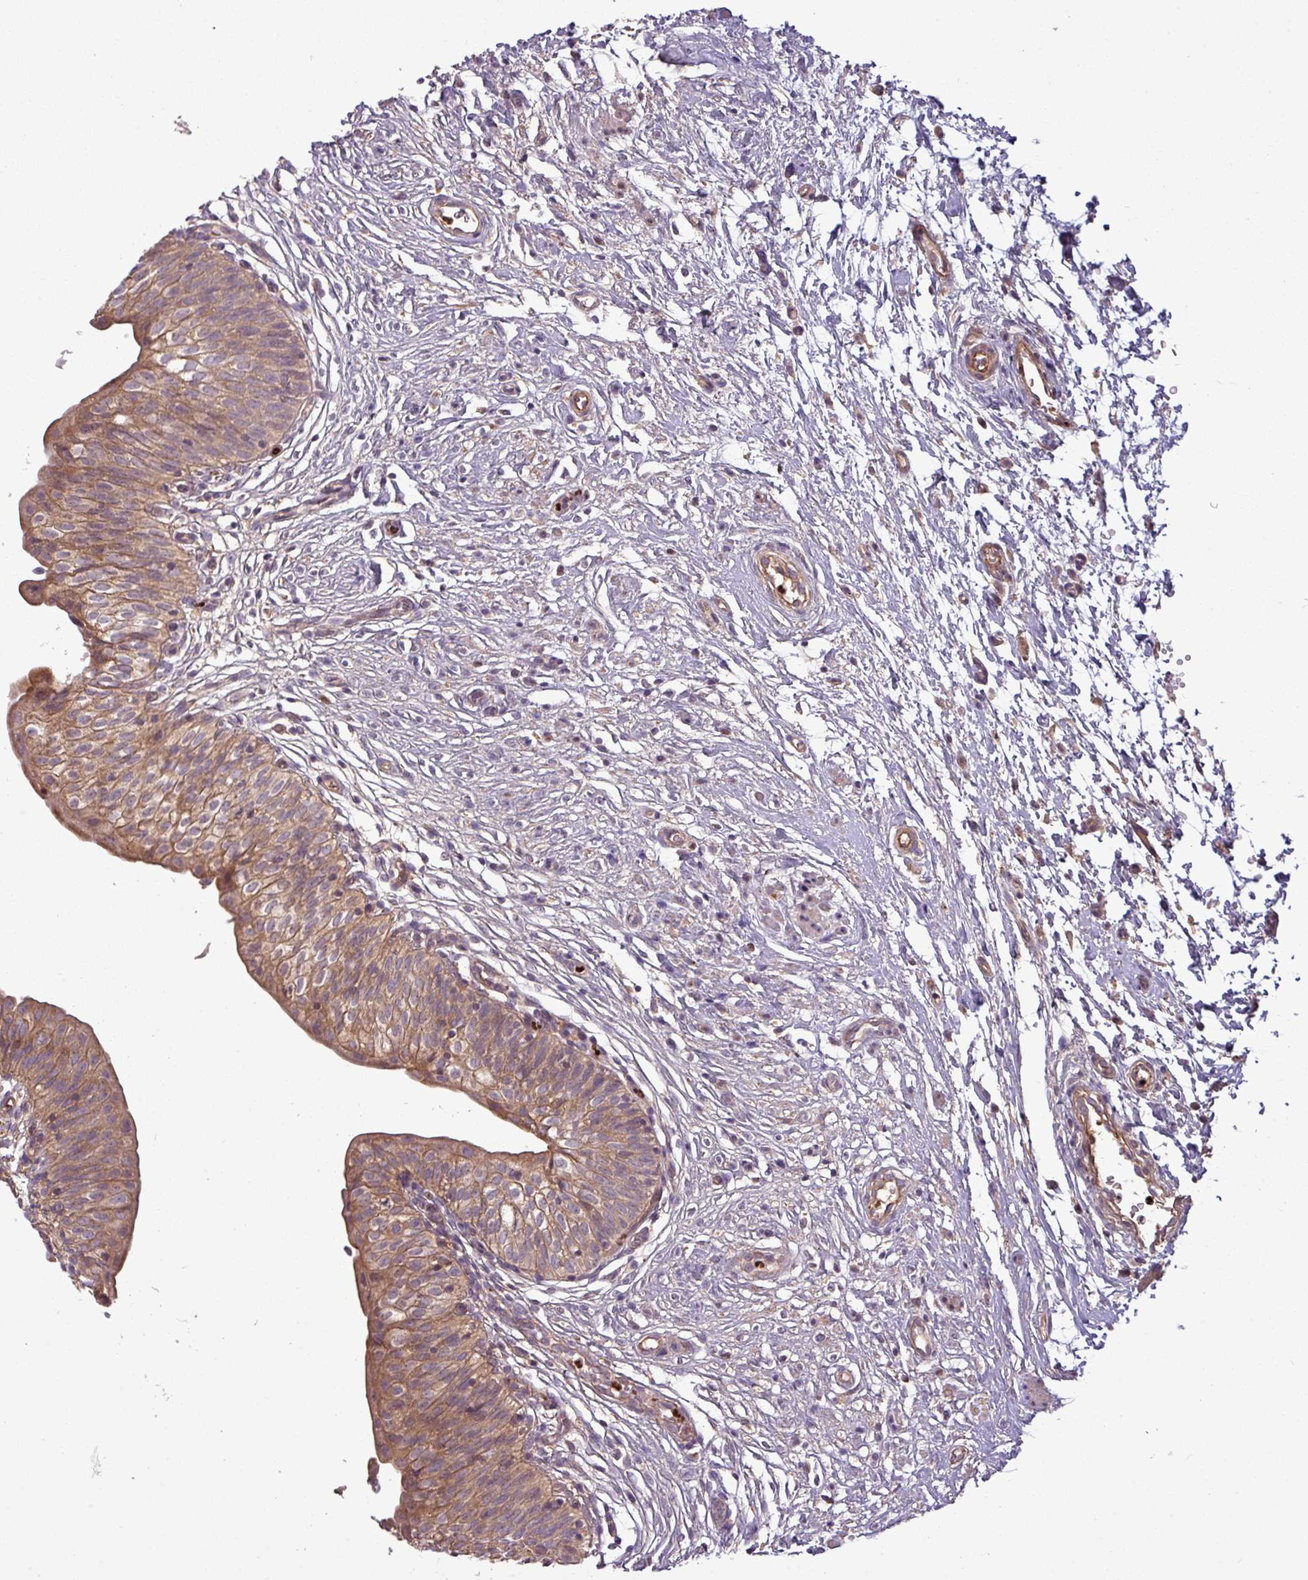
{"staining": {"intensity": "moderate", "quantity": ">75%", "location": "cytoplasmic/membranous"}, "tissue": "urinary bladder", "cell_type": "Urothelial cells", "image_type": "normal", "snomed": [{"axis": "morphology", "description": "Normal tissue, NOS"}, {"axis": "topography", "description": "Urinary bladder"}], "caption": "The immunohistochemical stain highlights moderate cytoplasmic/membranous staining in urothelial cells of normal urinary bladder. (IHC, brightfield microscopy, high magnification).", "gene": "PAPLN", "patient": {"sex": "male", "age": 55}}